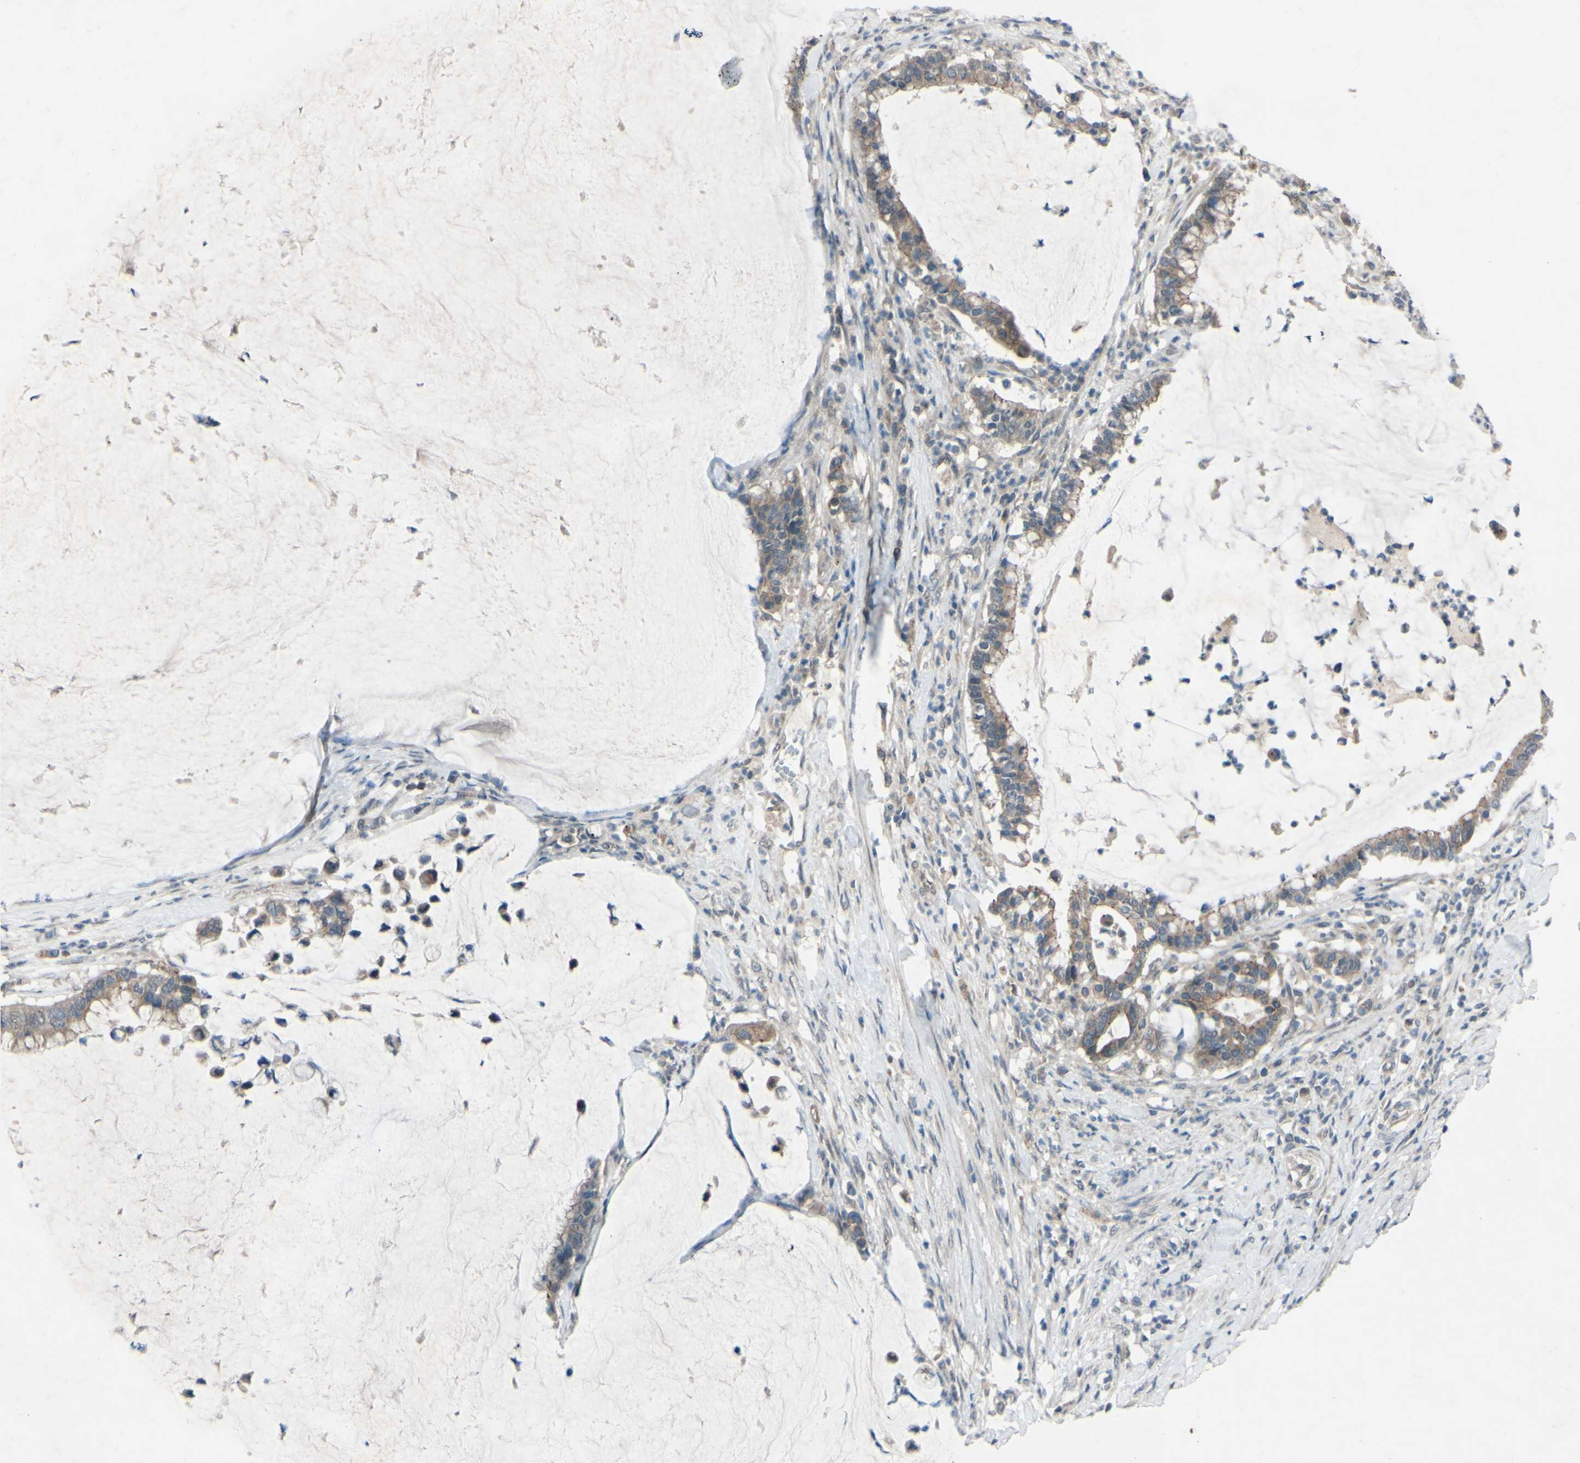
{"staining": {"intensity": "moderate", "quantity": ">75%", "location": "cytoplasmic/membranous"}, "tissue": "pancreatic cancer", "cell_type": "Tumor cells", "image_type": "cancer", "snomed": [{"axis": "morphology", "description": "Adenocarcinoma, NOS"}, {"axis": "topography", "description": "Pancreas"}], "caption": "Human pancreatic adenocarcinoma stained with a brown dye reveals moderate cytoplasmic/membranous positive positivity in about >75% of tumor cells.", "gene": "CDCP1", "patient": {"sex": "male", "age": 41}}